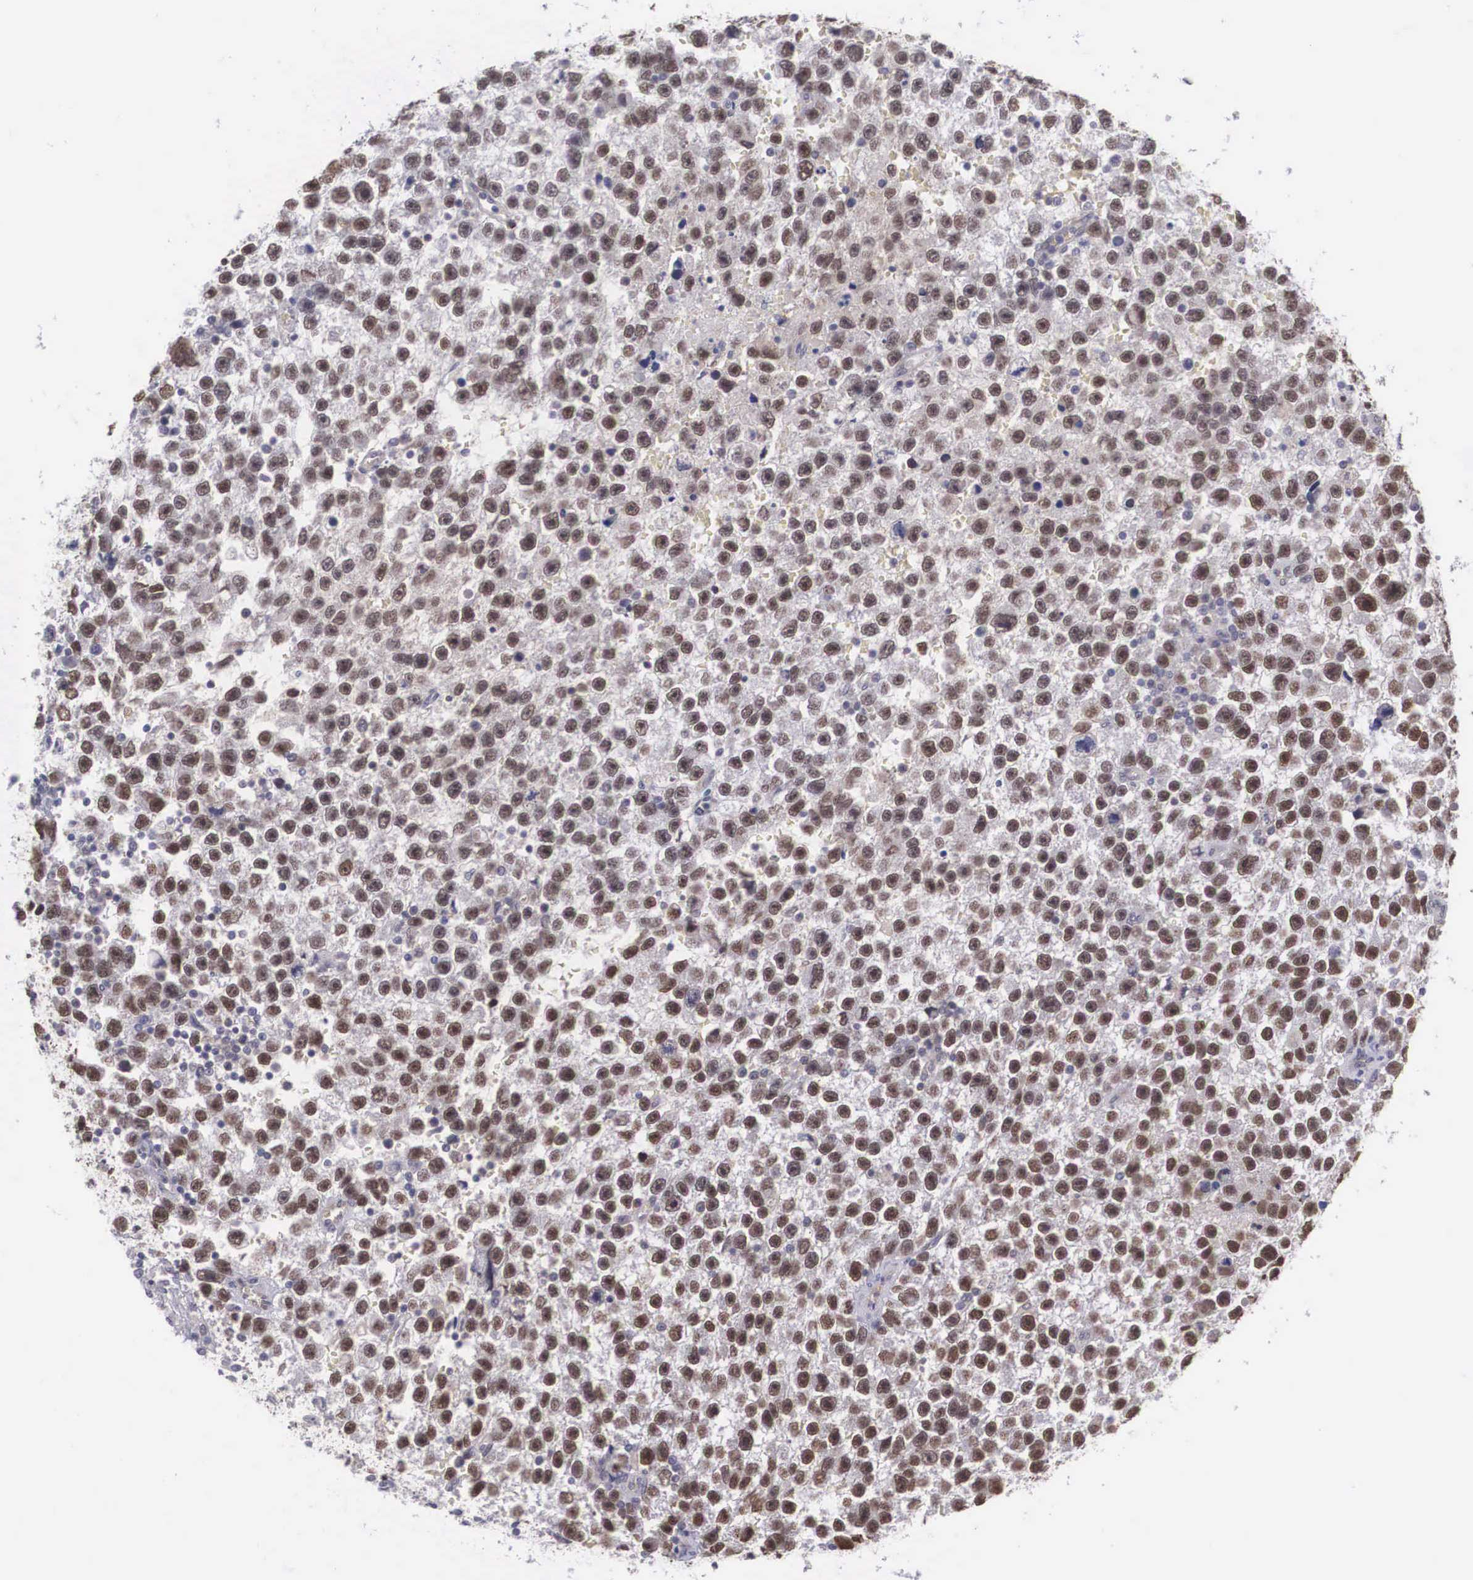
{"staining": {"intensity": "strong", "quantity": ">75%", "location": "nuclear"}, "tissue": "testis cancer", "cell_type": "Tumor cells", "image_type": "cancer", "snomed": [{"axis": "morphology", "description": "Seminoma, NOS"}, {"axis": "topography", "description": "Testis"}], "caption": "A brown stain highlights strong nuclear staining of a protein in seminoma (testis) tumor cells.", "gene": "NINL", "patient": {"sex": "male", "age": 33}}